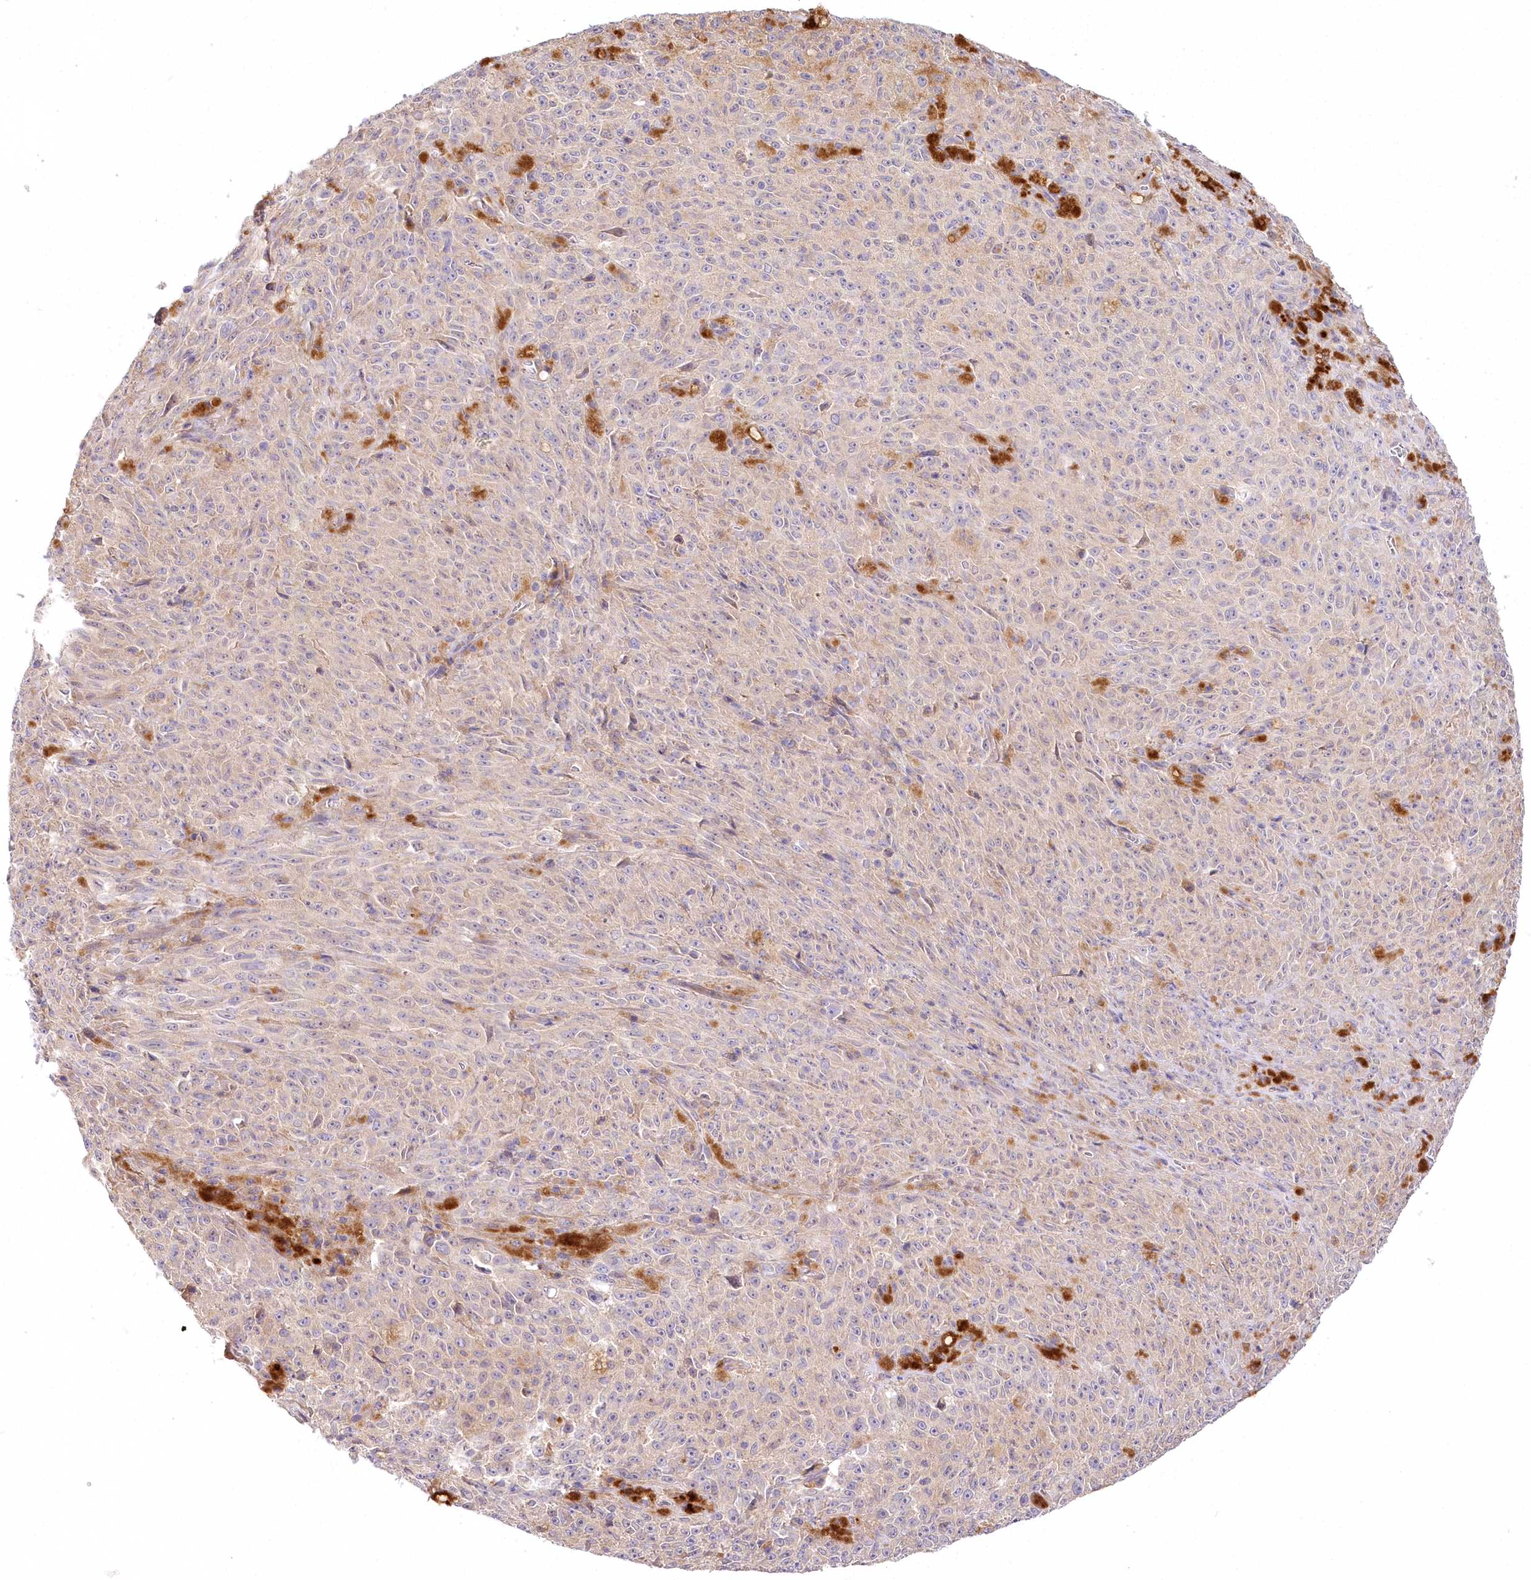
{"staining": {"intensity": "weak", "quantity": "25%-75%", "location": "cytoplasmic/membranous"}, "tissue": "melanoma", "cell_type": "Tumor cells", "image_type": "cancer", "snomed": [{"axis": "morphology", "description": "Malignant melanoma, NOS"}, {"axis": "topography", "description": "Skin"}], "caption": "Protein staining exhibits weak cytoplasmic/membranous expression in about 25%-75% of tumor cells in melanoma. Nuclei are stained in blue.", "gene": "PYROXD1", "patient": {"sex": "female", "age": 82}}